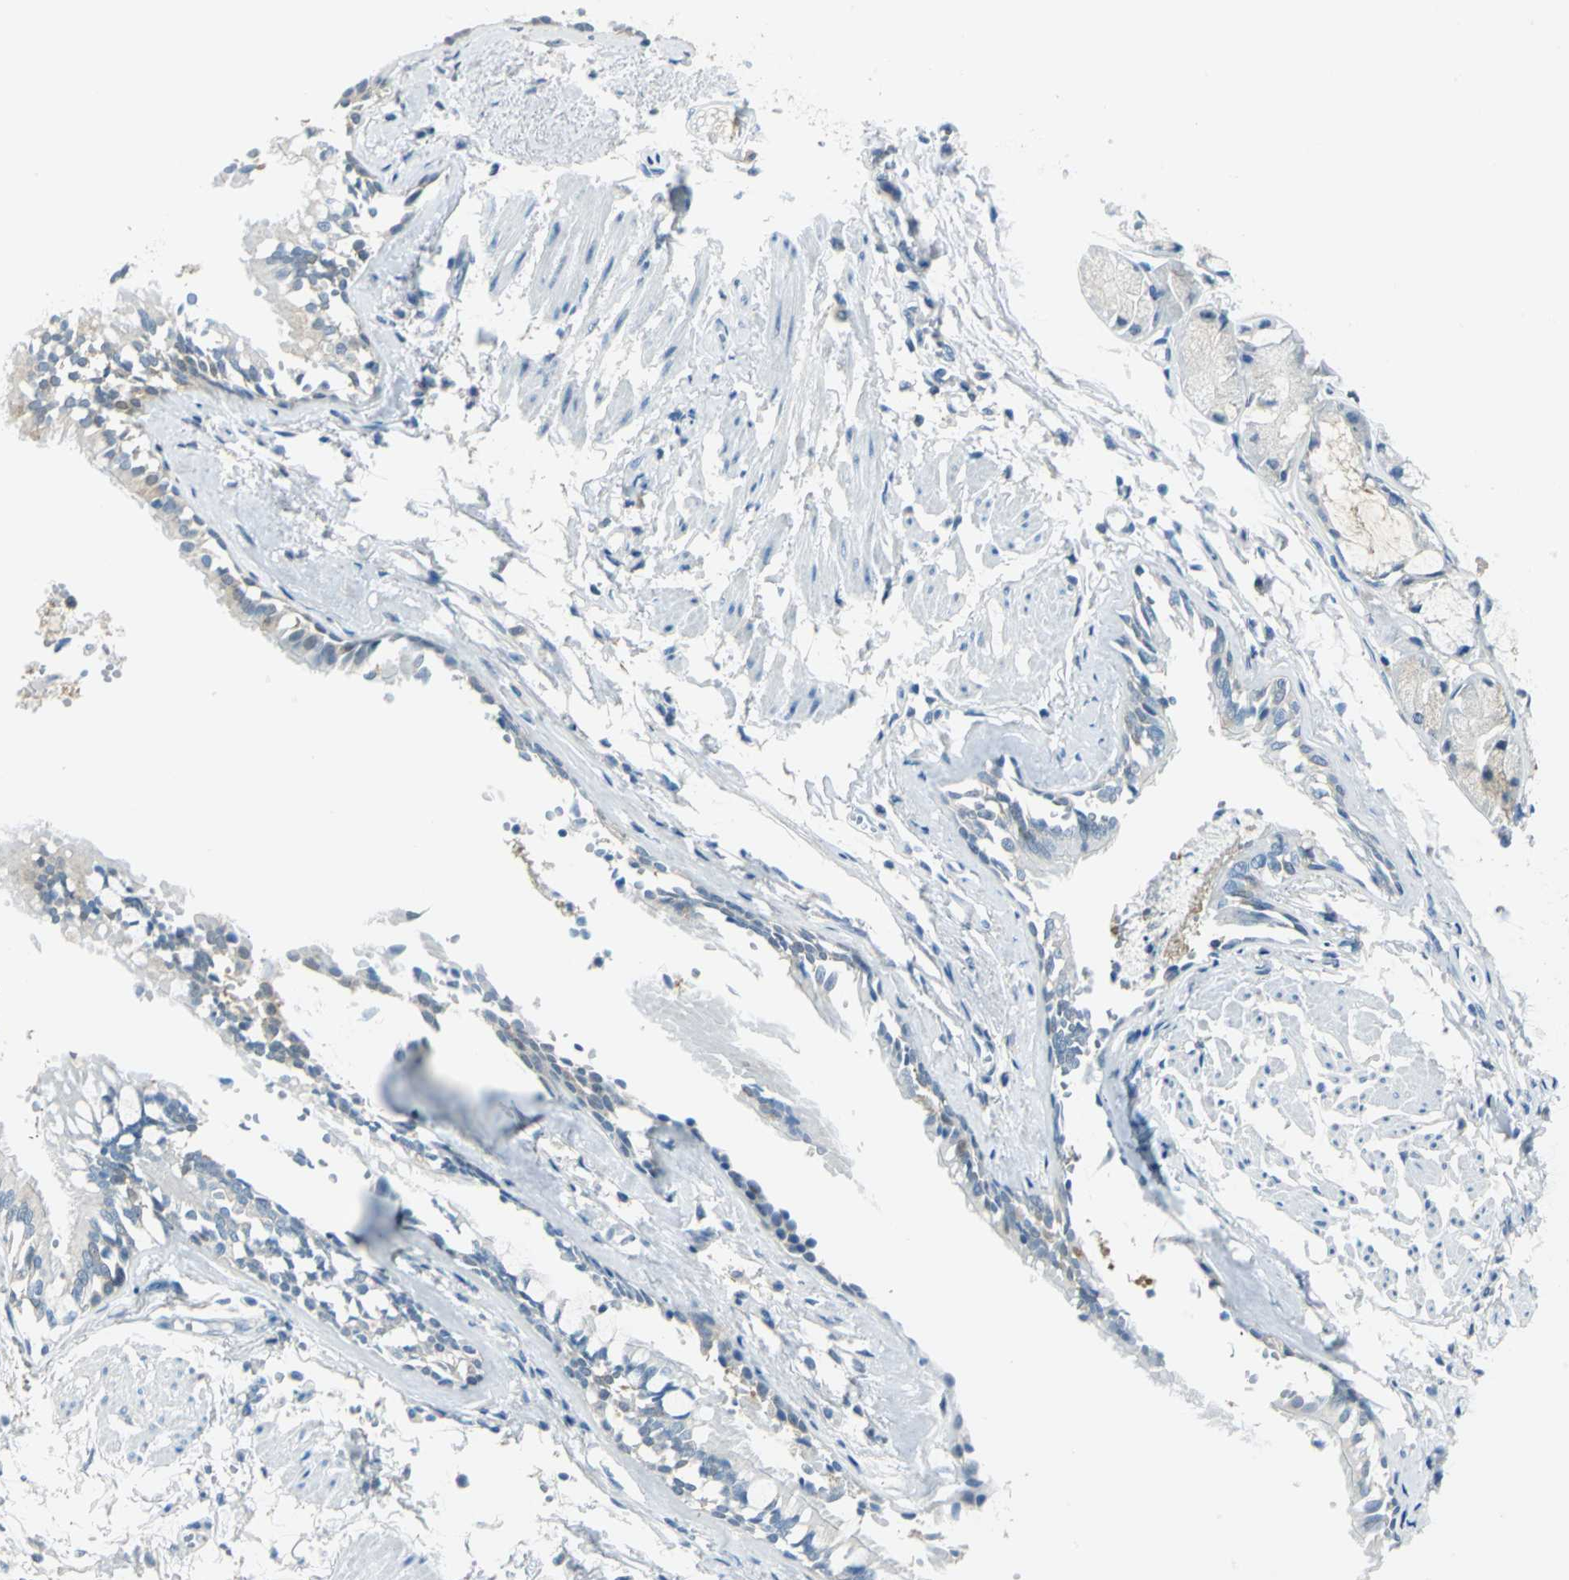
{"staining": {"intensity": "moderate", "quantity": "<25%", "location": "cytoplasmic/membranous"}, "tissue": "bronchus", "cell_type": "Respiratory epithelial cells", "image_type": "normal", "snomed": [{"axis": "morphology", "description": "Normal tissue, NOS"}, {"axis": "topography", "description": "Bronchus"}, {"axis": "topography", "description": "Lung"}], "caption": "Immunohistochemical staining of normal bronchus reveals low levels of moderate cytoplasmic/membranous expression in approximately <25% of respiratory epithelial cells.", "gene": "ALDOA", "patient": {"sex": "female", "age": 56}}